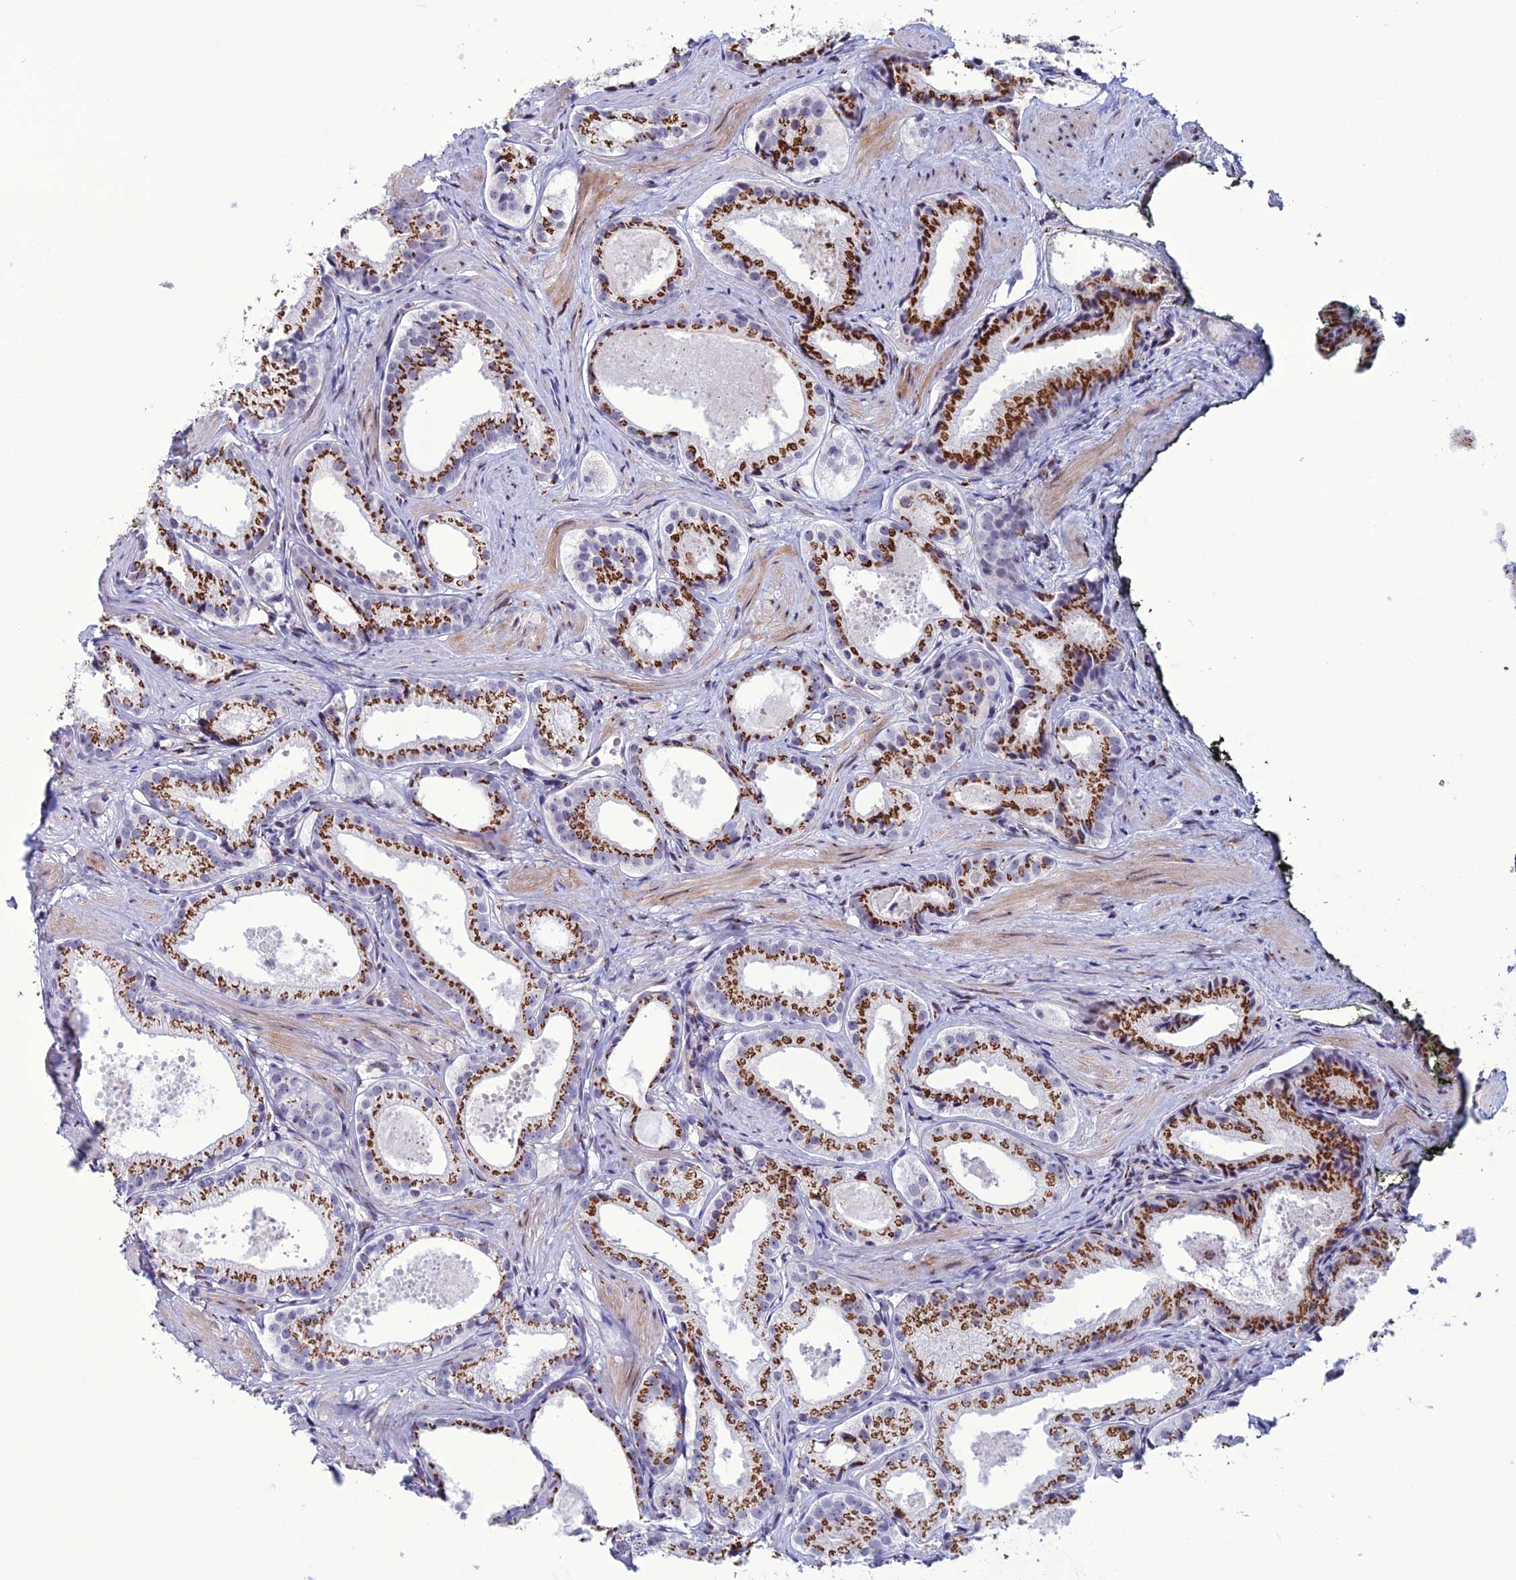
{"staining": {"intensity": "strong", "quantity": ">75%", "location": "cytoplasmic/membranous"}, "tissue": "prostate cancer", "cell_type": "Tumor cells", "image_type": "cancer", "snomed": [{"axis": "morphology", "description": "Adenocarcinoma, Low grade"}, {"axis": "topography", "description": "Prostate"}], "caption": "Immunohistochemical staining of prostate cancer demonstrates high levels of strong cytoplasmic/membranous protein staining in approximately >75% of tumor cells. (DAB (3,3'-diaminobenzidine) = brown stain, brightfield microscopy at high magnification).", "gene": "PLEKHA4", "patient": {"sex": "male", "age": 57}}